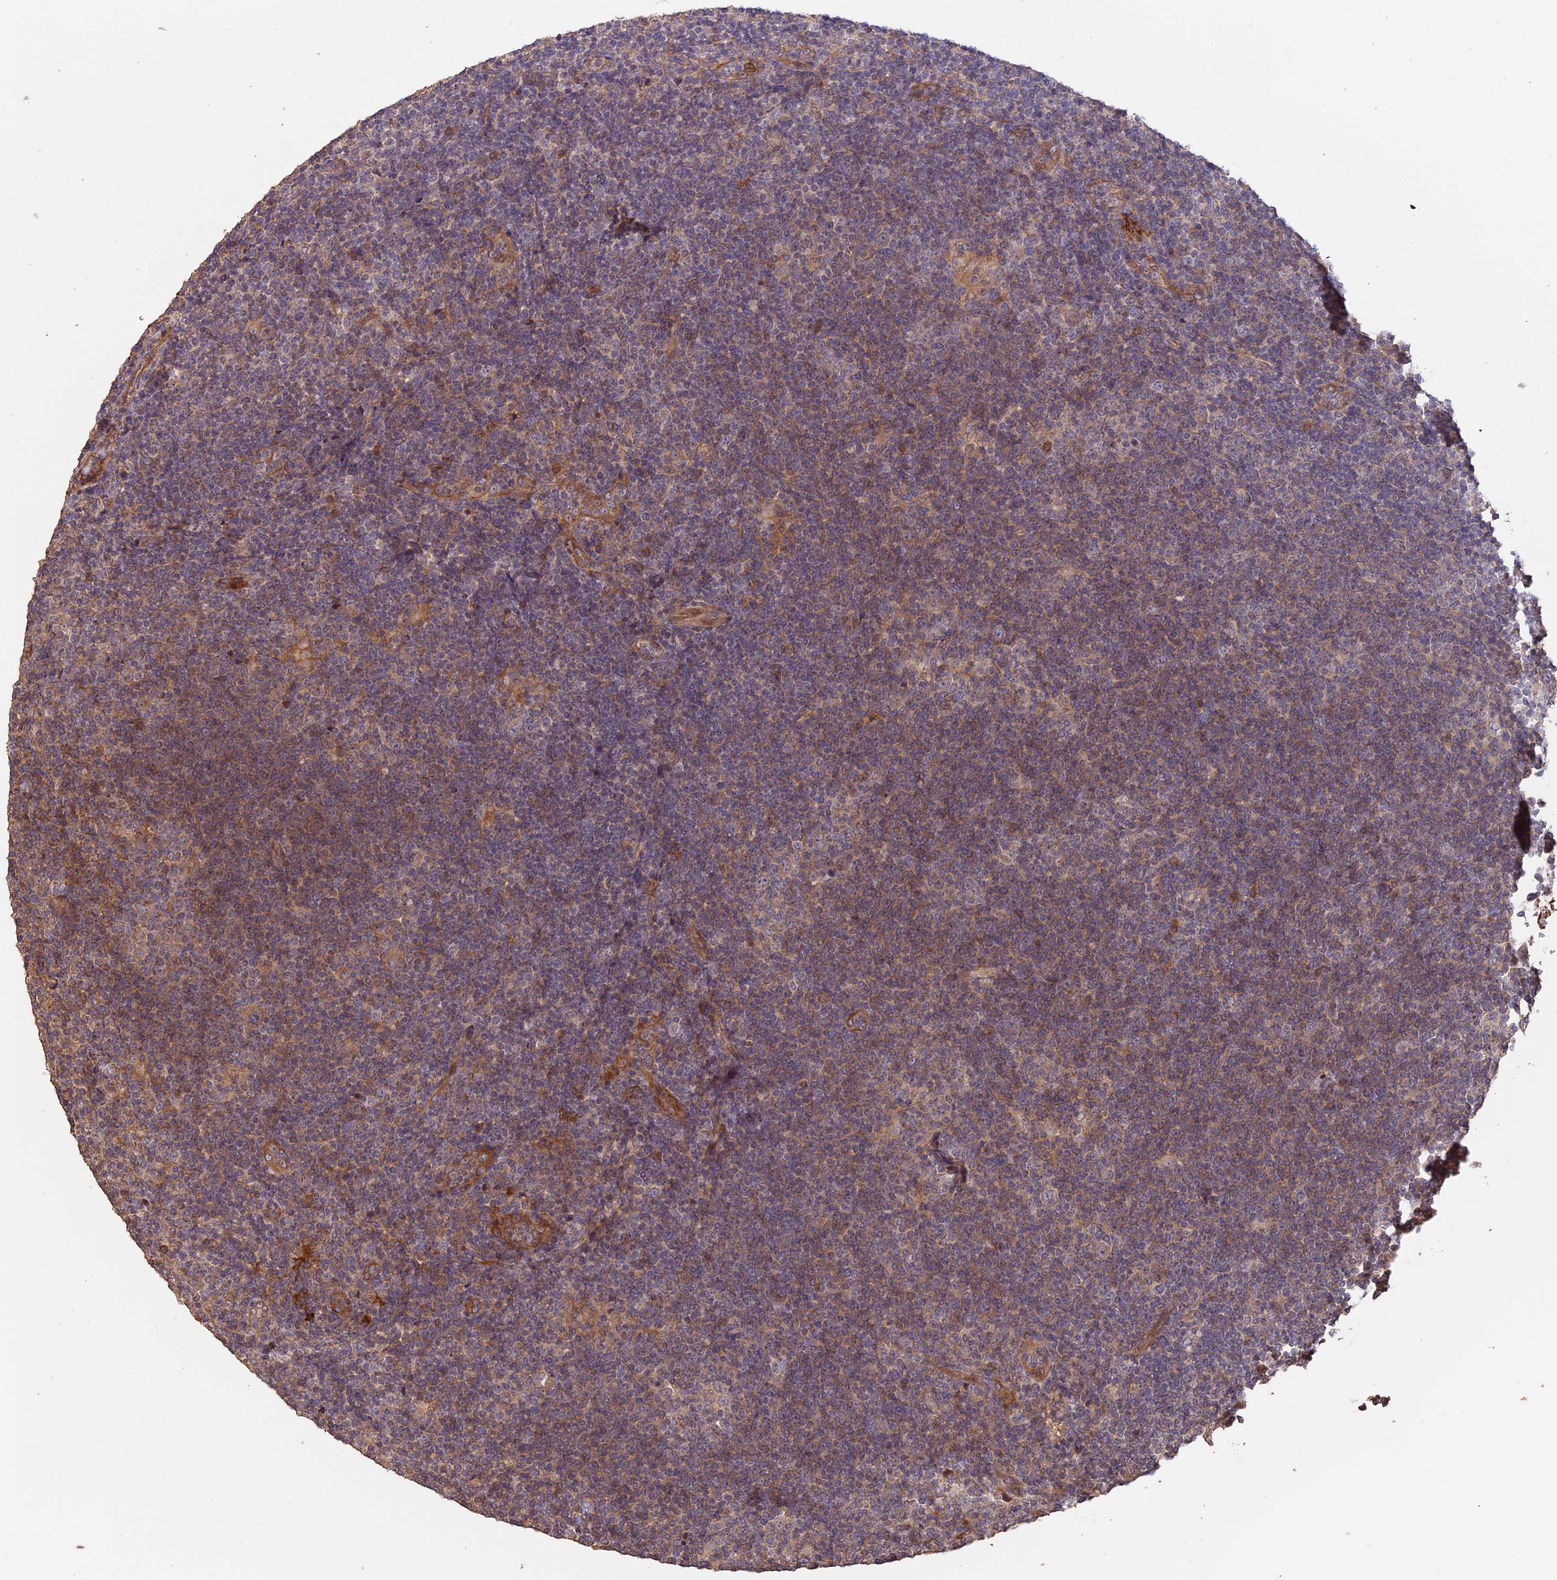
{"staining": {"intensity": "weak", "quantity": "<25%", "location": "cytoplasmic/membranous"}, "tissue": "lymphoma", "cell_type": "Tumor cells", "image_type": "cancer", "snomed": [{"axis": "morphology", "description": "Hodgkin's disease, NOS"}, {"axis": "topography", "description": "Lymph node"}], "caption": "Tumor cells are negative for protein expression in human Hodgkin's disease.", "gene": "RASAL1", "patient": {"sex": "female", "age": 57}}